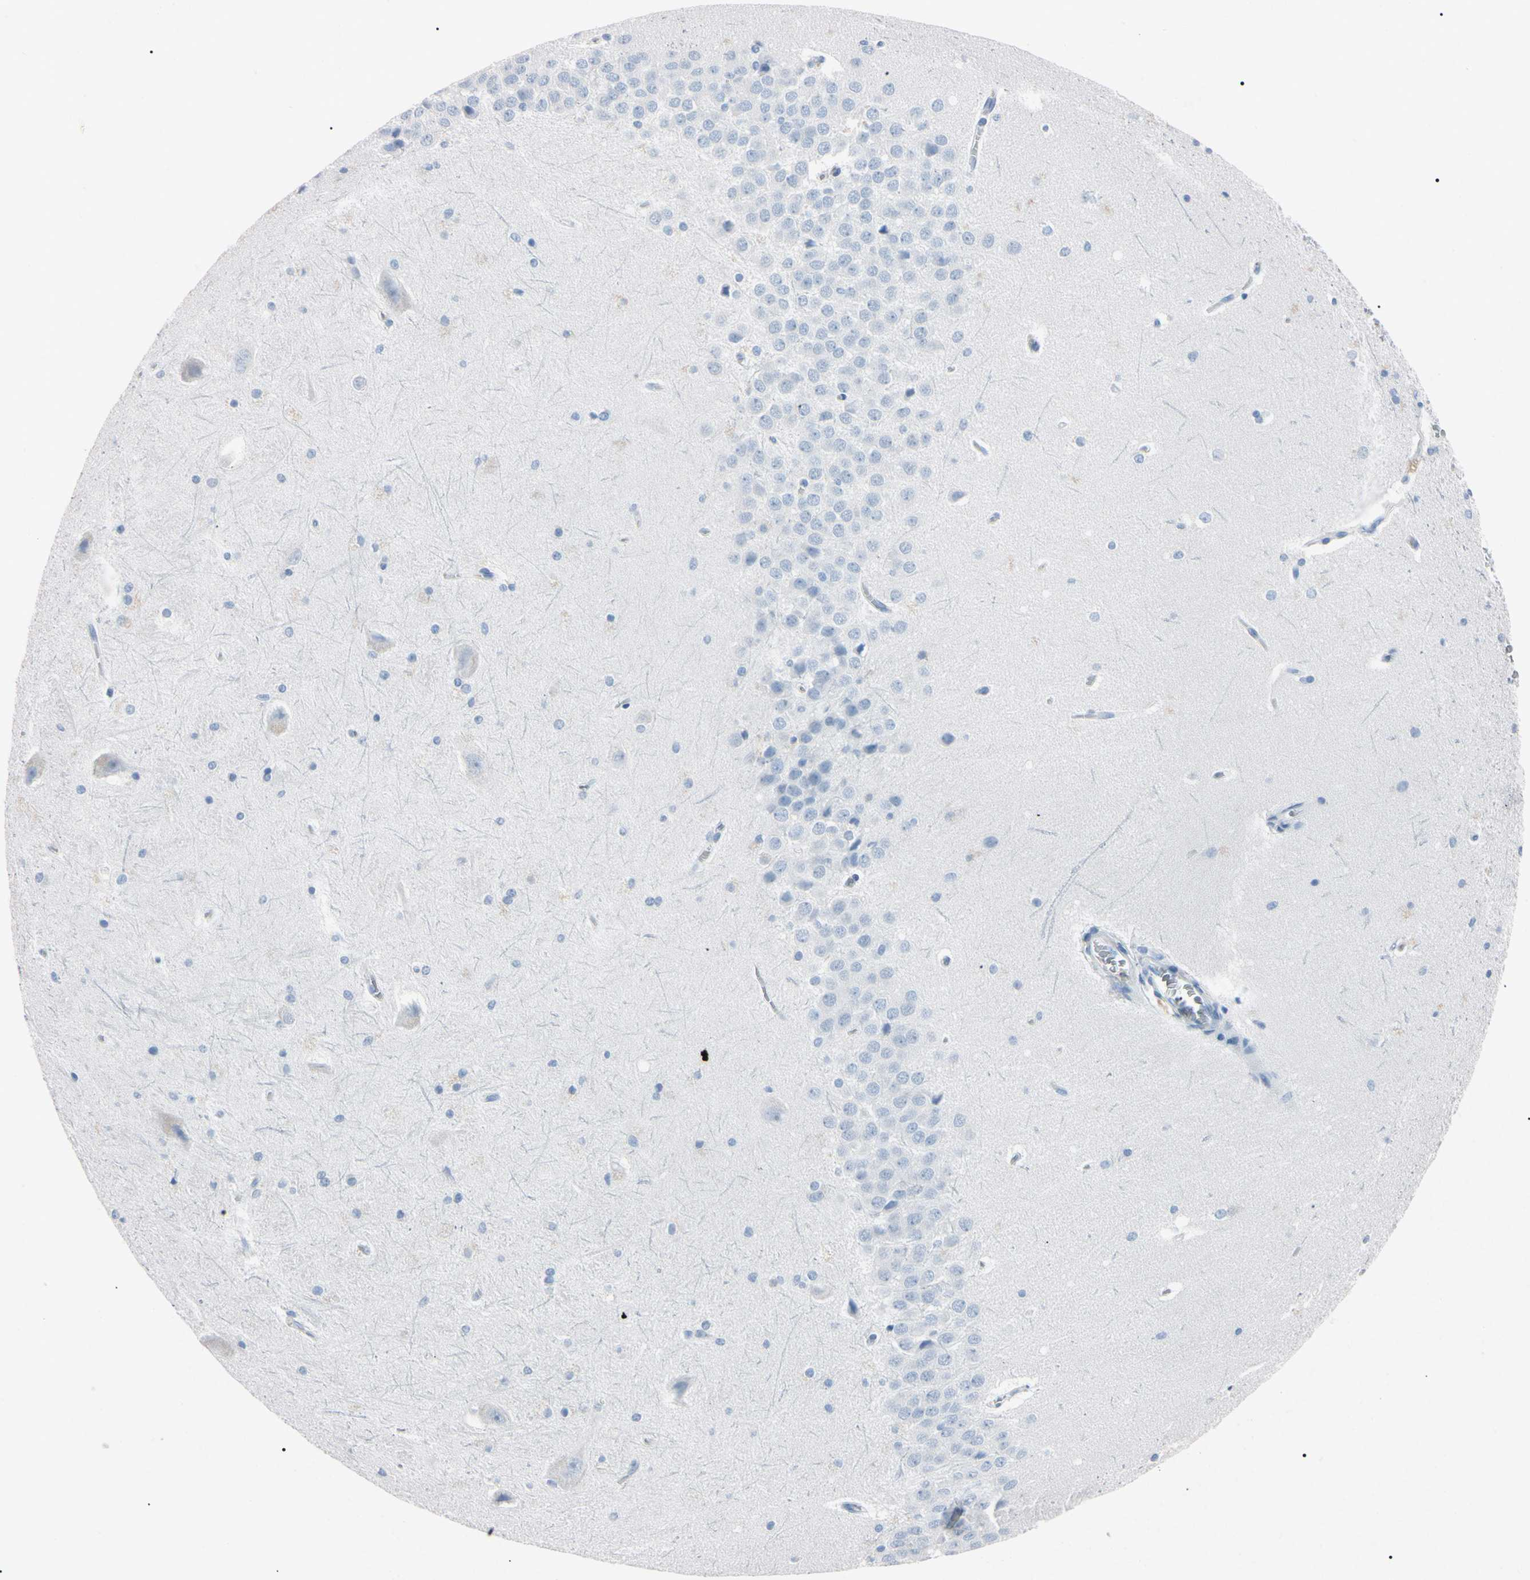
{"staining": {"intensity": "negative", "quantity": "none", "location": "none"}, "tissue": "hippocampus", "cell_type": "Glial cells", "image_type": "normal", "snomed": [{"axis": "morphology", "description": "Normal tissue, NOS"}, {"axis": "topography", "description": "Hippocampus"}], "caption": "Protein analysis of normal hippocampus reveals no significant positivity in glial cells.", "gene": "ELN", "patient": {"sex": "female", "age": 19}}